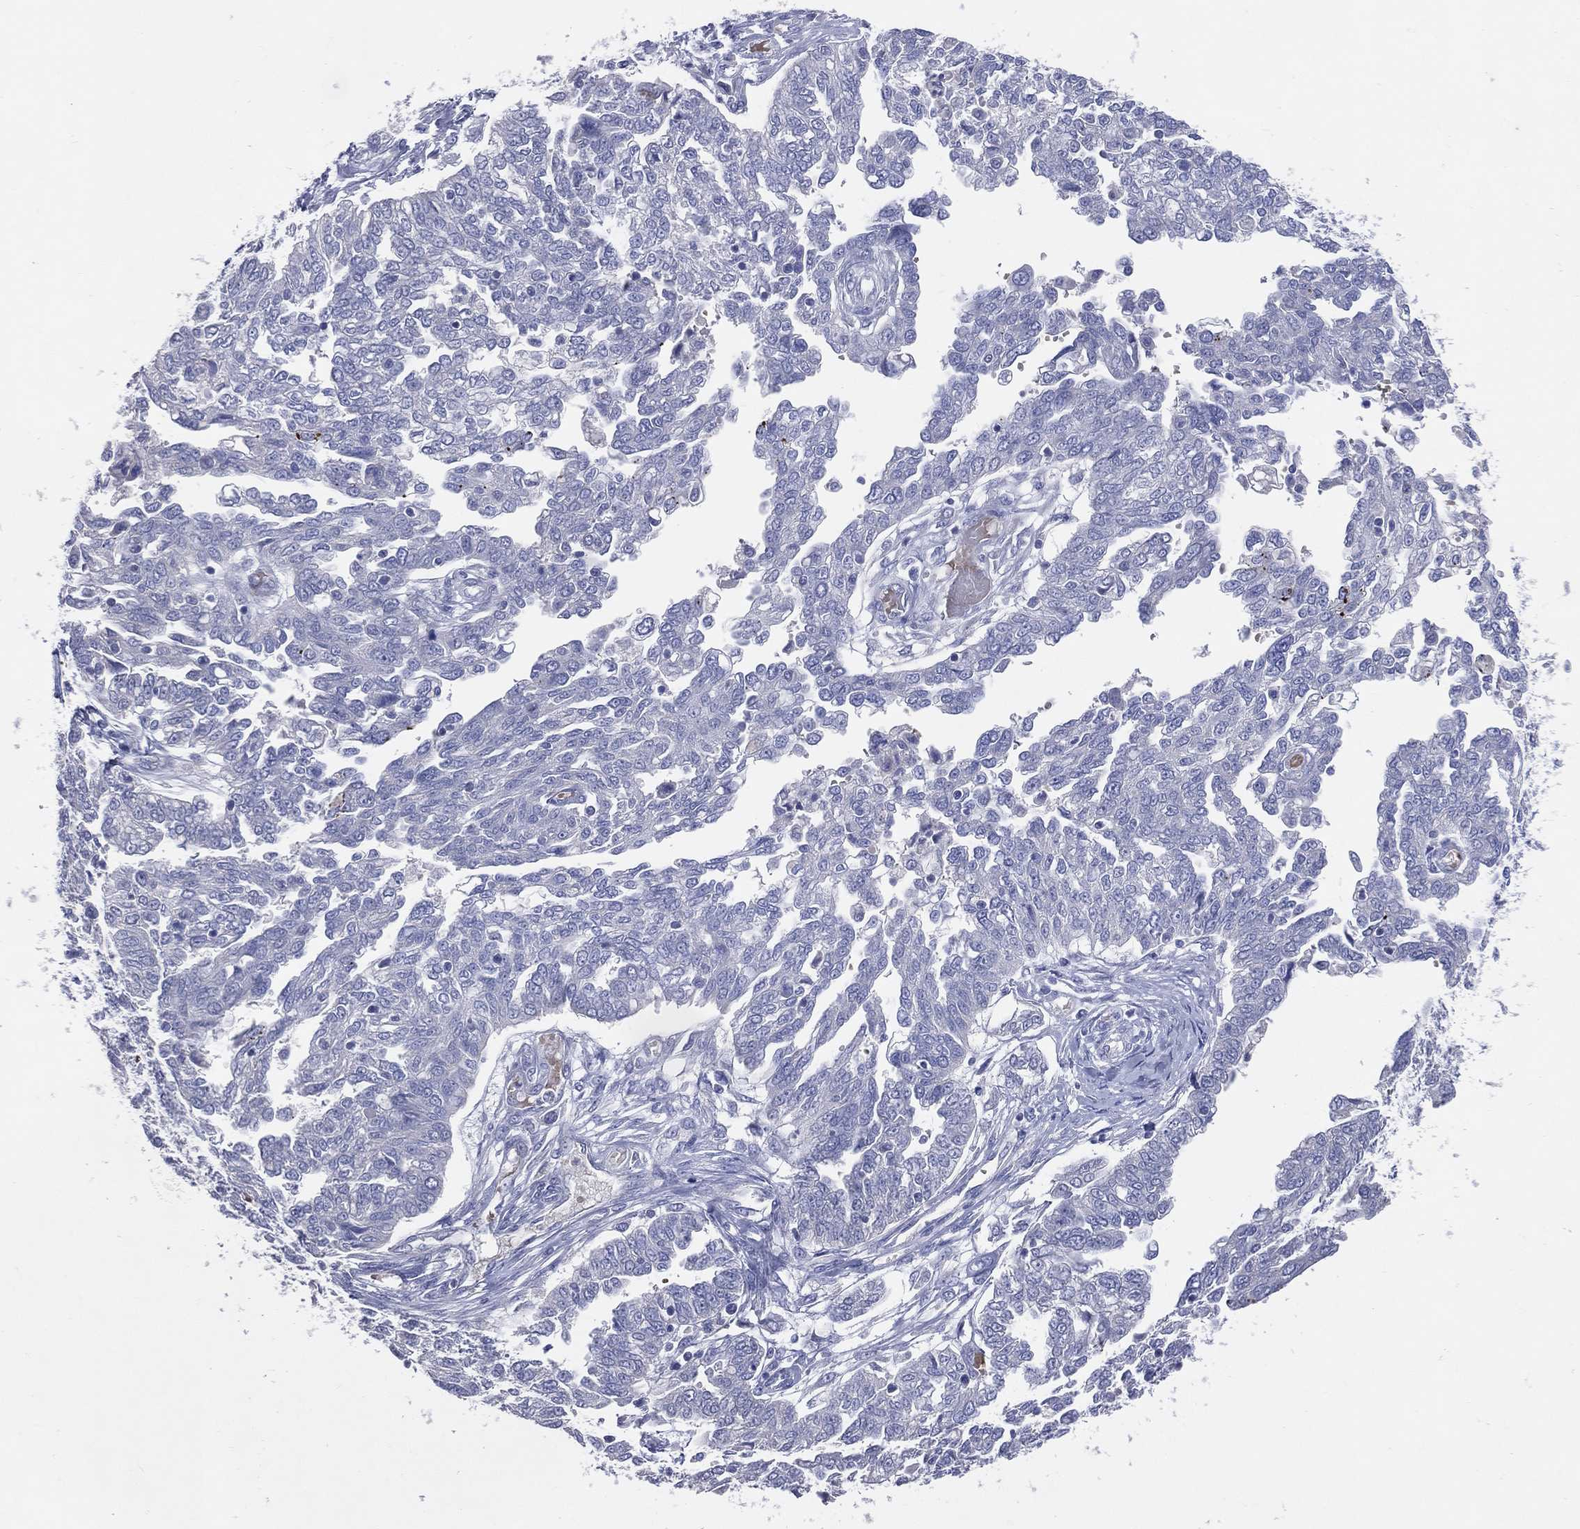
{"staining": {"intensity": "negative", "quantity": "none", "location": "none"}, "tissue": "ovarian cancer", "cell_type": "Tumor cells", "image_type": "cancer", "snomed": [{"axis": "morphology", "description": "Cystadenocarcinoma, serous, NOS"}, {"axis": "topography", "description": "Ovary"}], "caption": "There is no significant positivity in tumor cells of ovarian serous cystadenocarcinoma.", "gene": "DNAH6", "patient": {"sex": "female", "age": 67}}